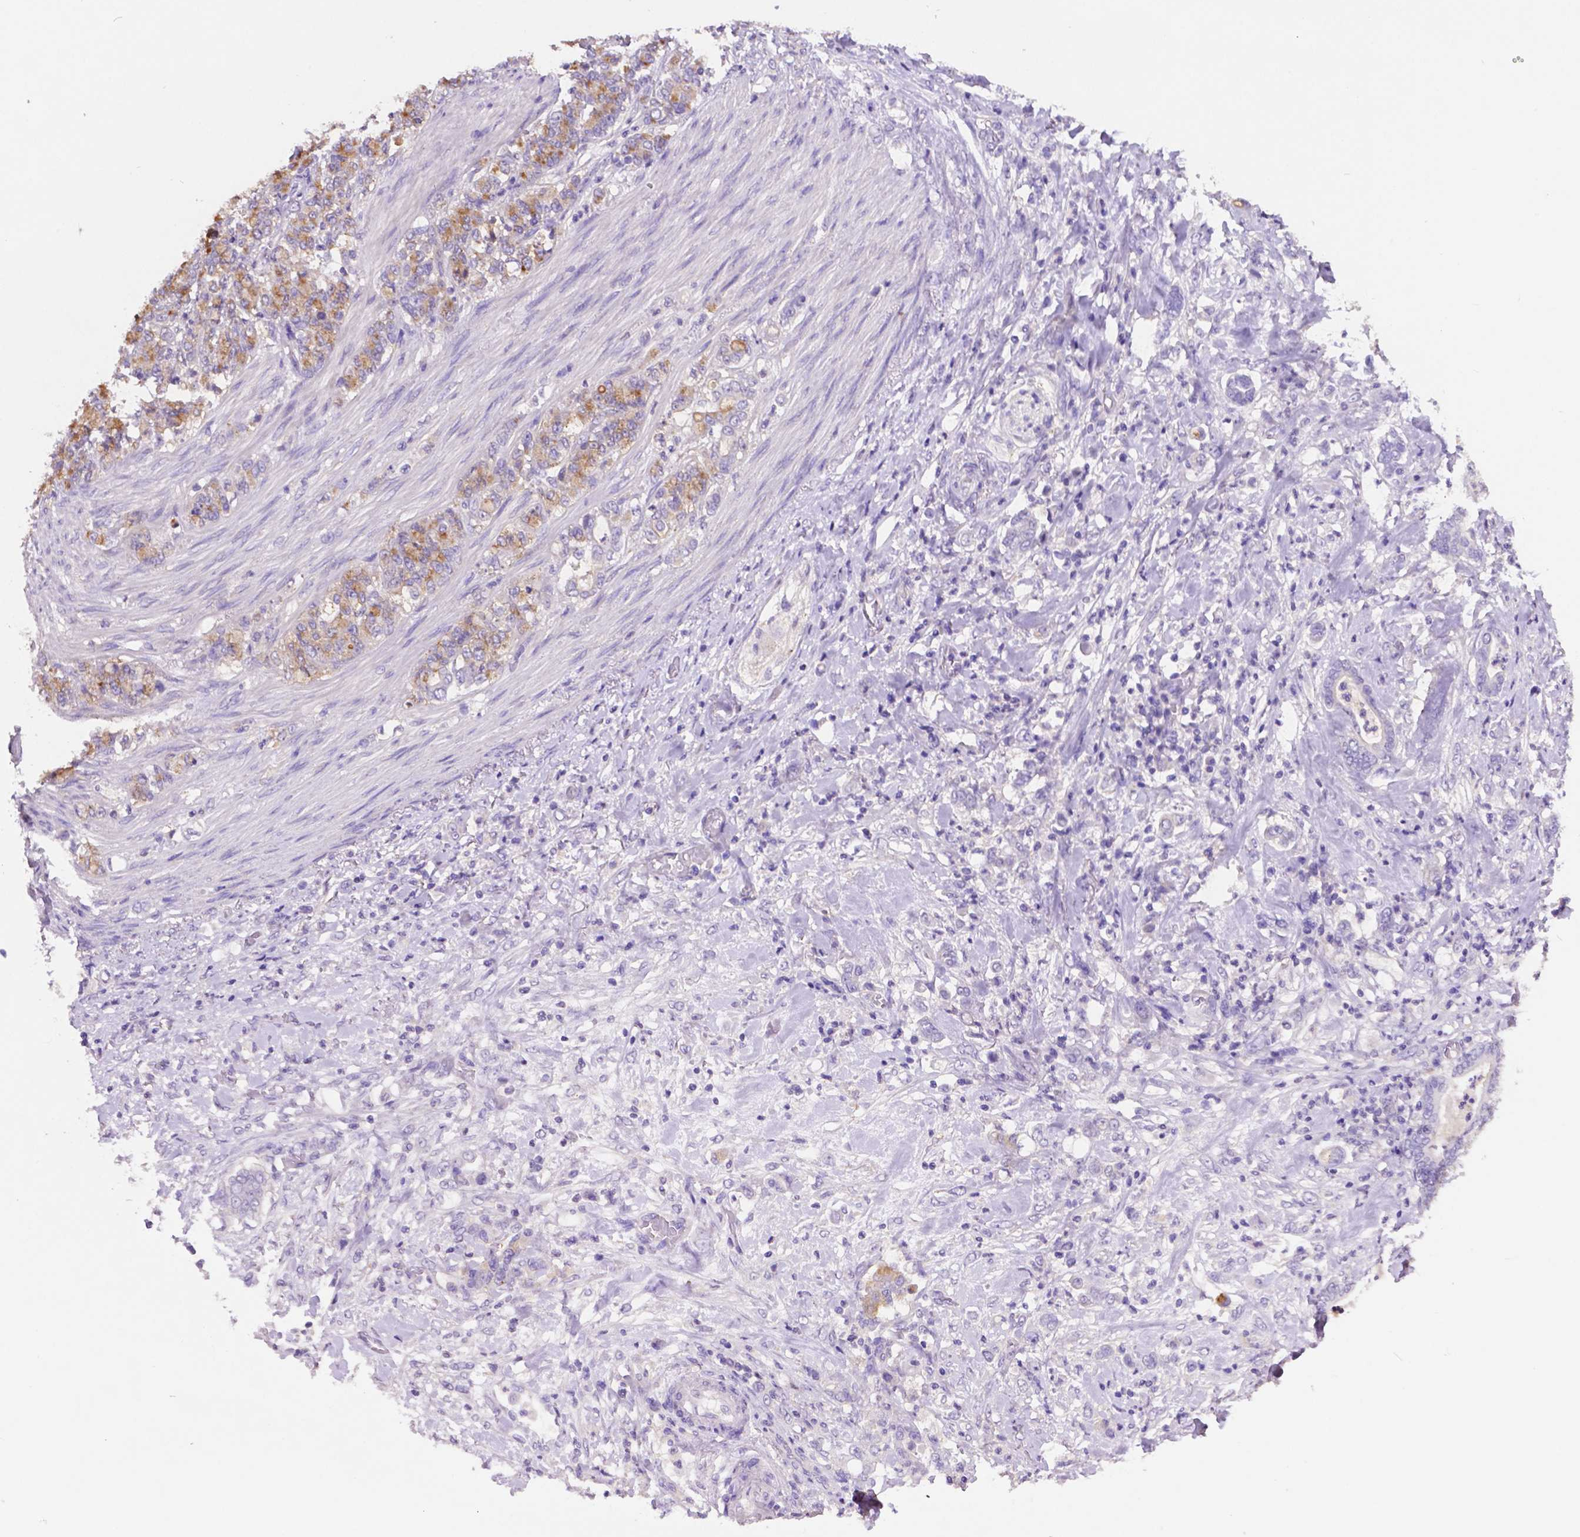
{"staining": {"intensity": "weak", "quantity": "25%-75%", "location": "cytoplasmic/membranous"}, "tissue": "stomach cancer", "cell_type": "Tumor cells", "image_type": "cancer", "snomed": [{"axis": "morphology", "description": "Adenocarcinoma, NOS"}, {"axis": "topography", "description": "Stomach"}], "caption": "This is an image of IHC staining of stomach cancer, which shows weak positivity in the cytoplasmic/membranous of tumor cells.", "gene": "PRPS2", "patient": {"sex": "female", "age": 79}}